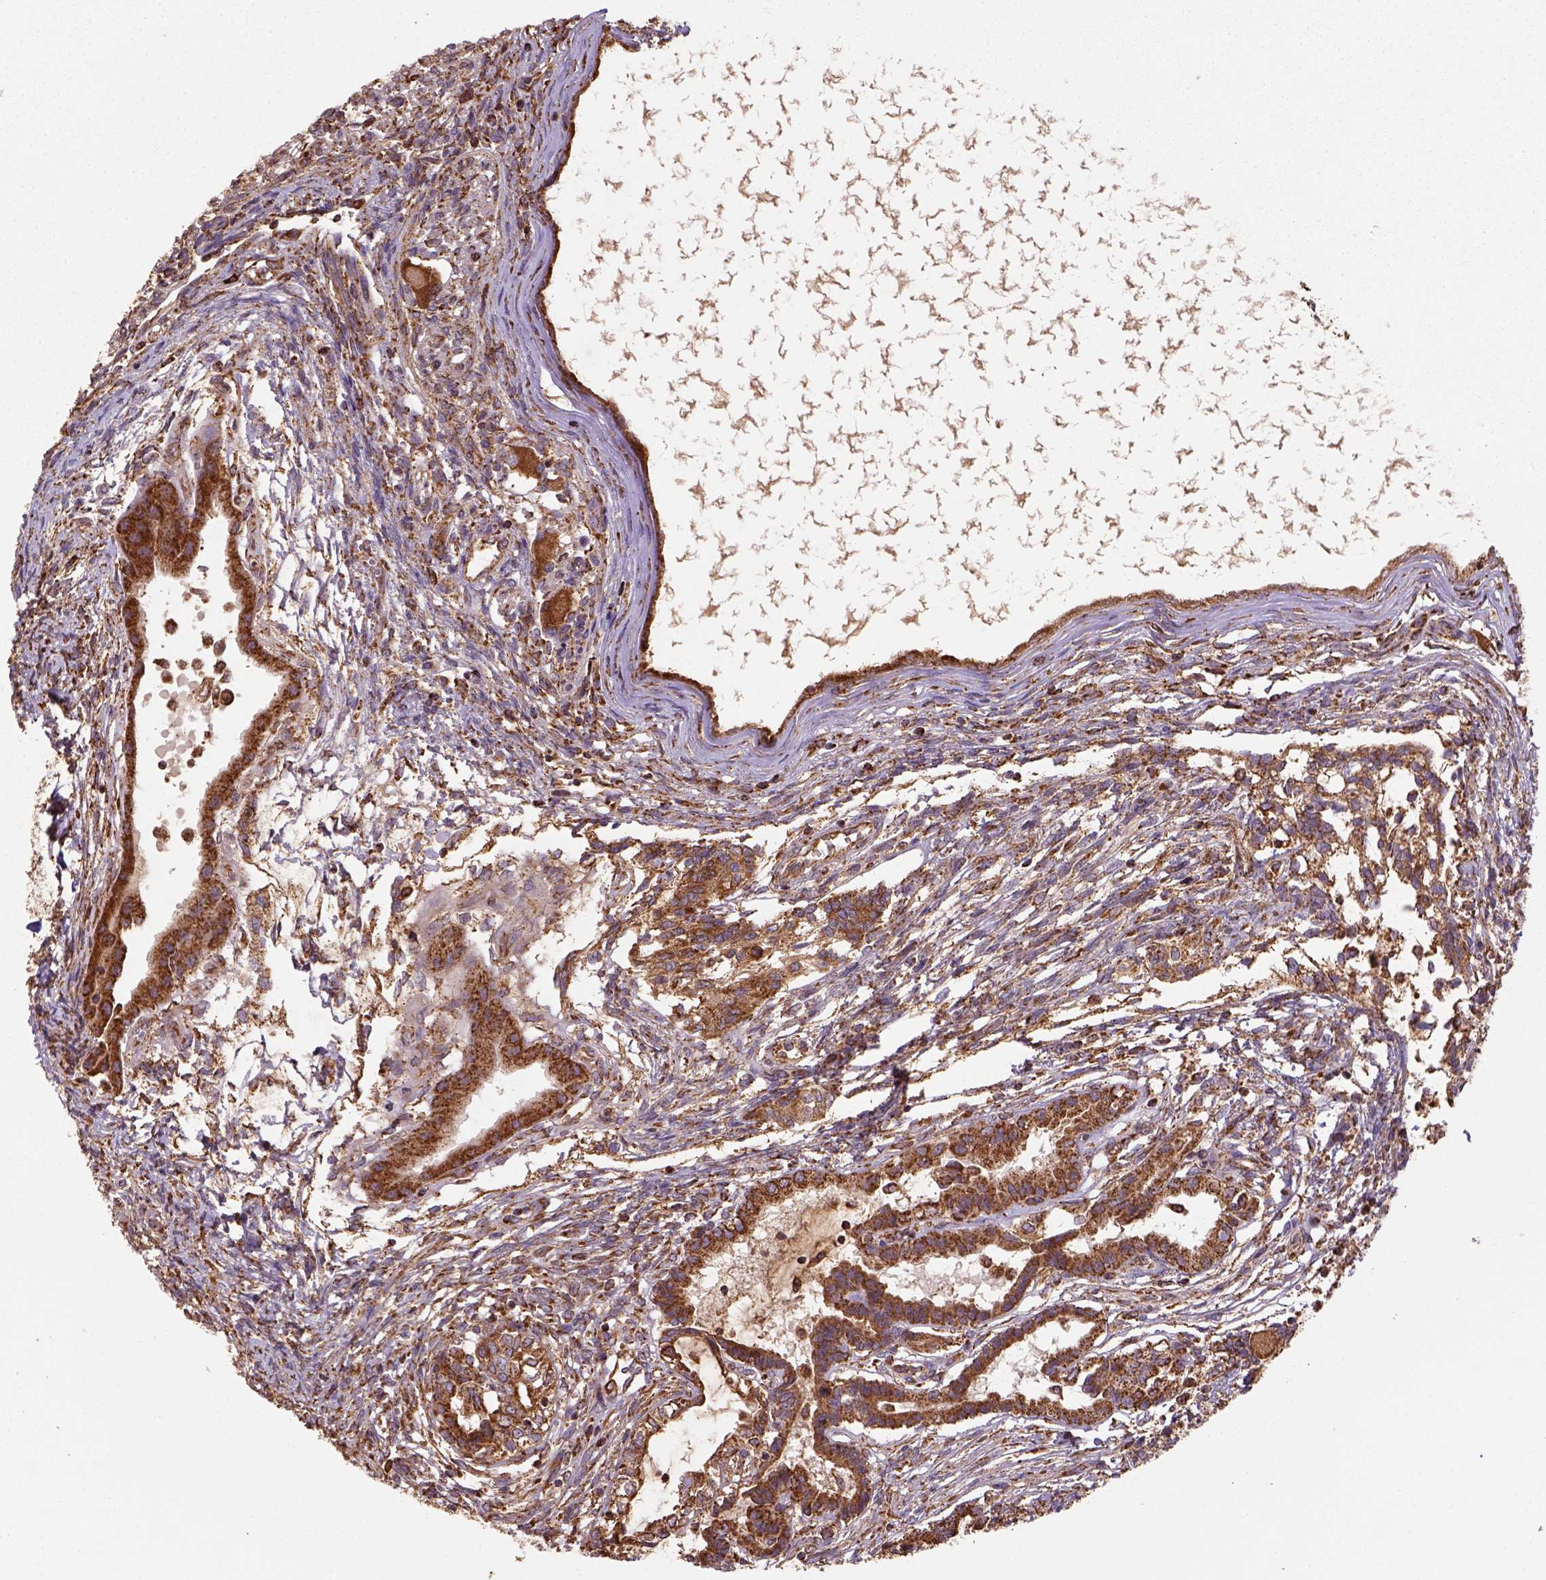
{"staining": {"intensity": "strong", "quantity": ">75%", "location": "cytoplasmic/membranous"}, "tissue": "testis cancer", "cell_type": "Tumor cells", "image_type": "cancer", "snomed": [{"axis": "morphology", "description": "Carcinoma, Embryonal, NOS"}, {"axis": "topography", "description": "Testis"}], "caption": "An immunohistochemistry micrograph of neoplastic tissue is shown. Protein staining in brown shows strong cytoplasmic/membranous positivity in testis cancer (embryonal carcinoma) within tumor cells.", "gene": "MAPK8IP3", "patient": {"sex": "male", "age": 37}}